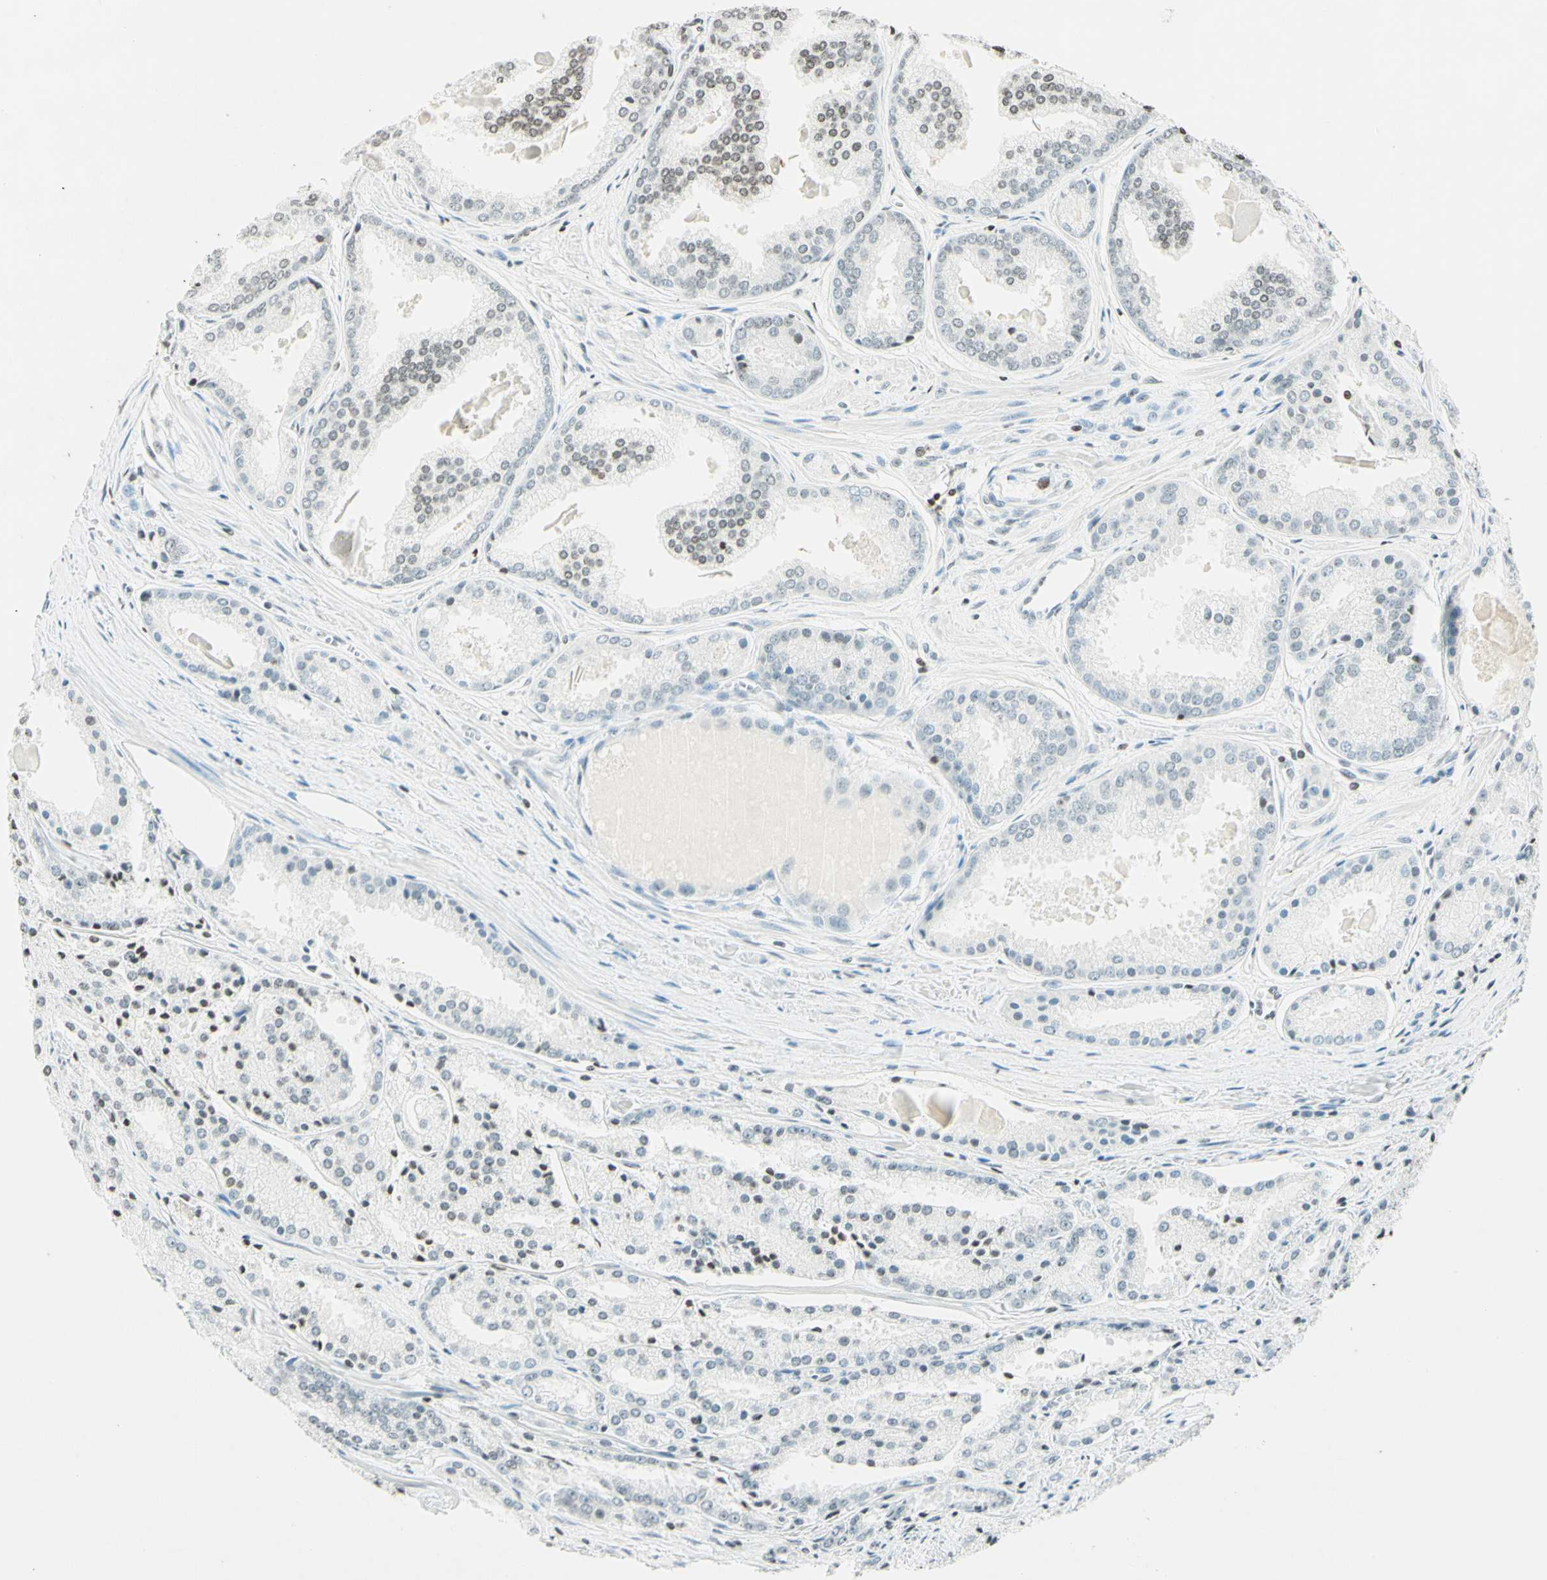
{"staining": {"intensity": "weak", "quantity": "25%-75%", "location": "nuclear"}, "tissue": "prostate cancer", "cell_type": "Tumor cells", "image_type": "cancer", "snomed": [{"axis": "morphology", "description": "Adenocarcinoma, Low grade"}, {"axis": "topography", "description": "Prostate"}], "caption": "This image exhibits immunohistochemistry staining of human prostate cancer, with low weak nuclear expression in approximately 25%-75% of tumor cells.", "gene": "MSH2", "patient": {"sex": "male", "age": 64}}